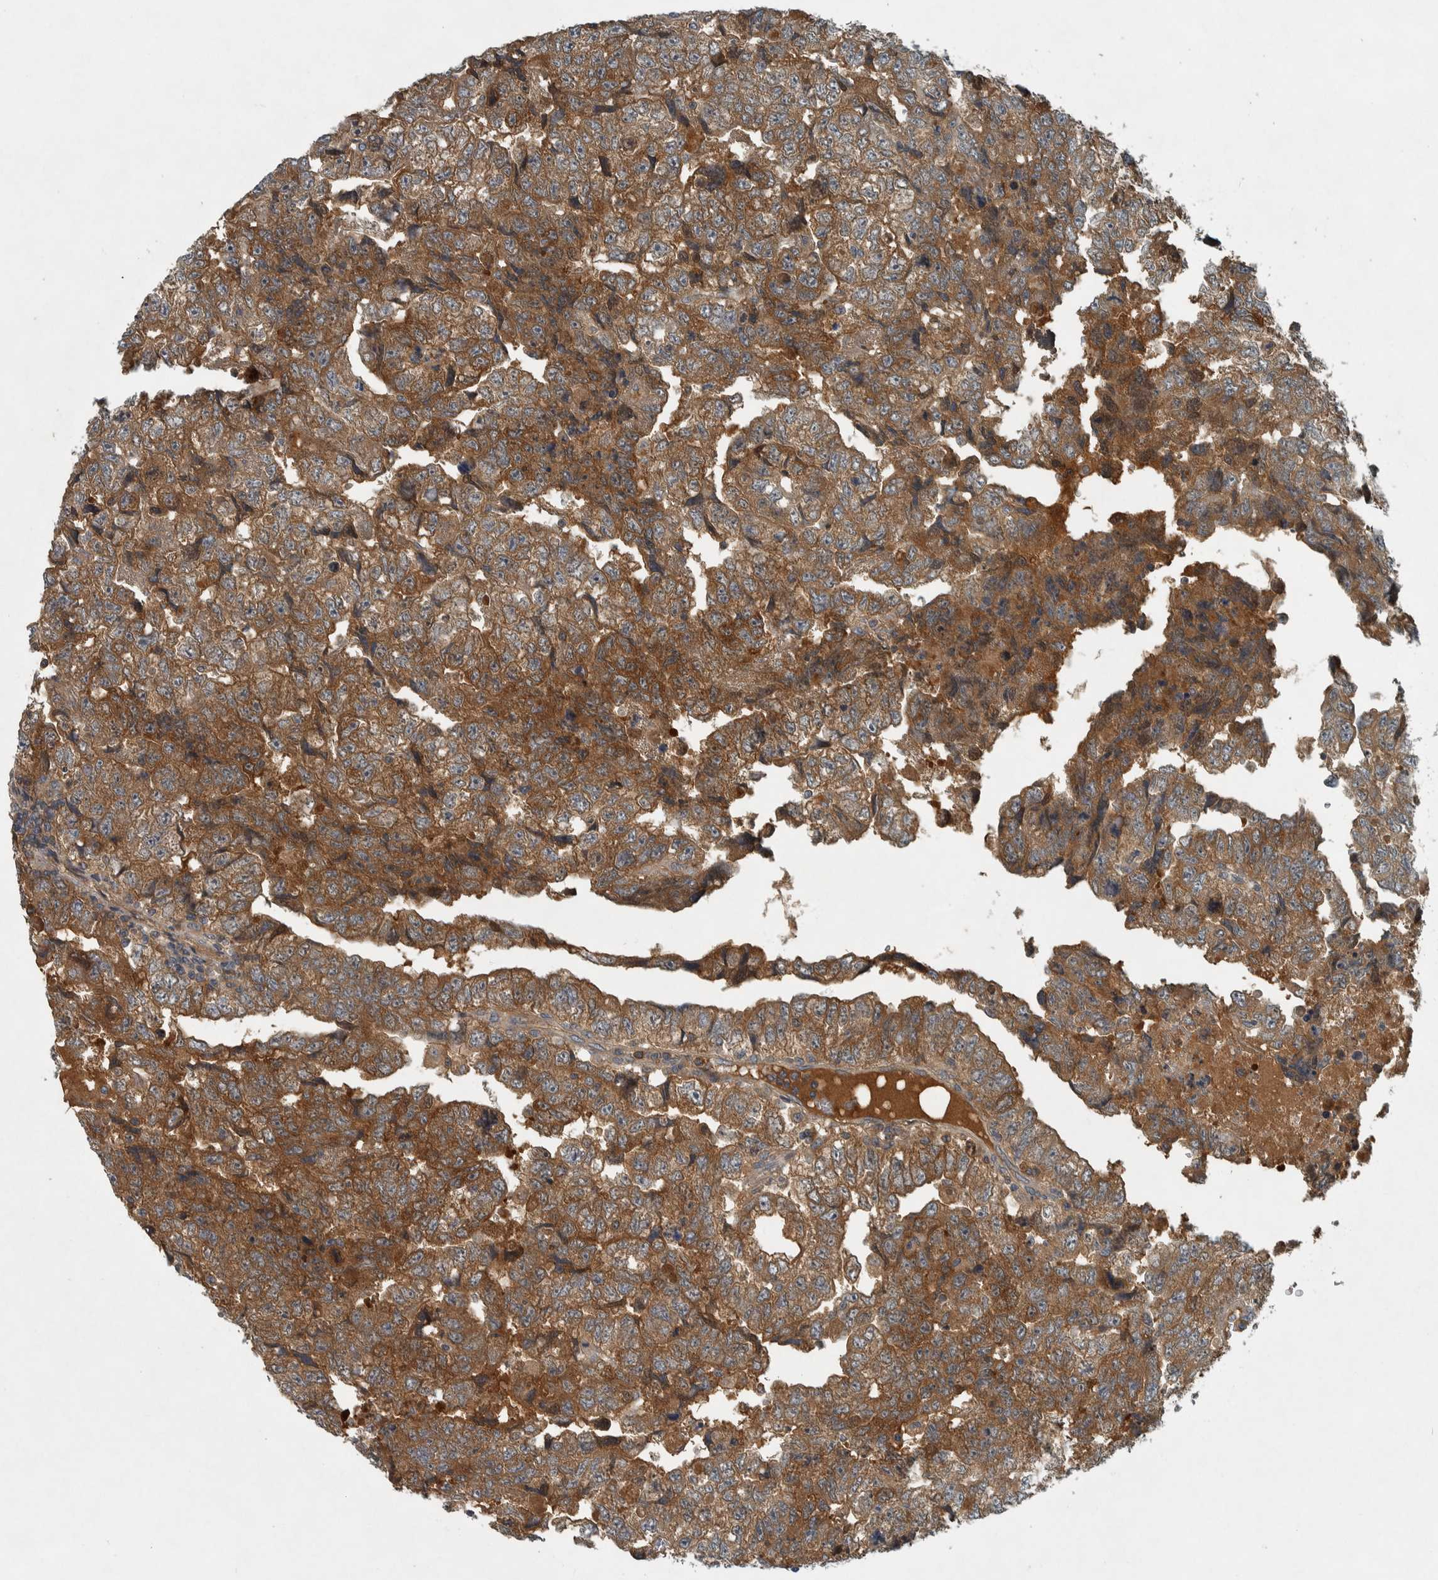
{"staining": {"intensity": "strong", "quantity": ">75%", "location": "cytoplasmic/membranous"}, "tissue": "testis cancer", "cell_type": "Tumor cells", "image_type": "cancer", "snomed": [{"axis": "morphology", "description": "Carcinoma, Embryonal, NOS"}, {"axis": "topography", "description": "Testis"}], "caption": "Immunohistochemical staining of testis cancer (embryonal carcinoma) exhibits high levels of strong cytoplasmic/membranous positivity in about >75% of tumor cells.", "gene": "CLCN2", "patient": {"sex": "male", "age": 36}}